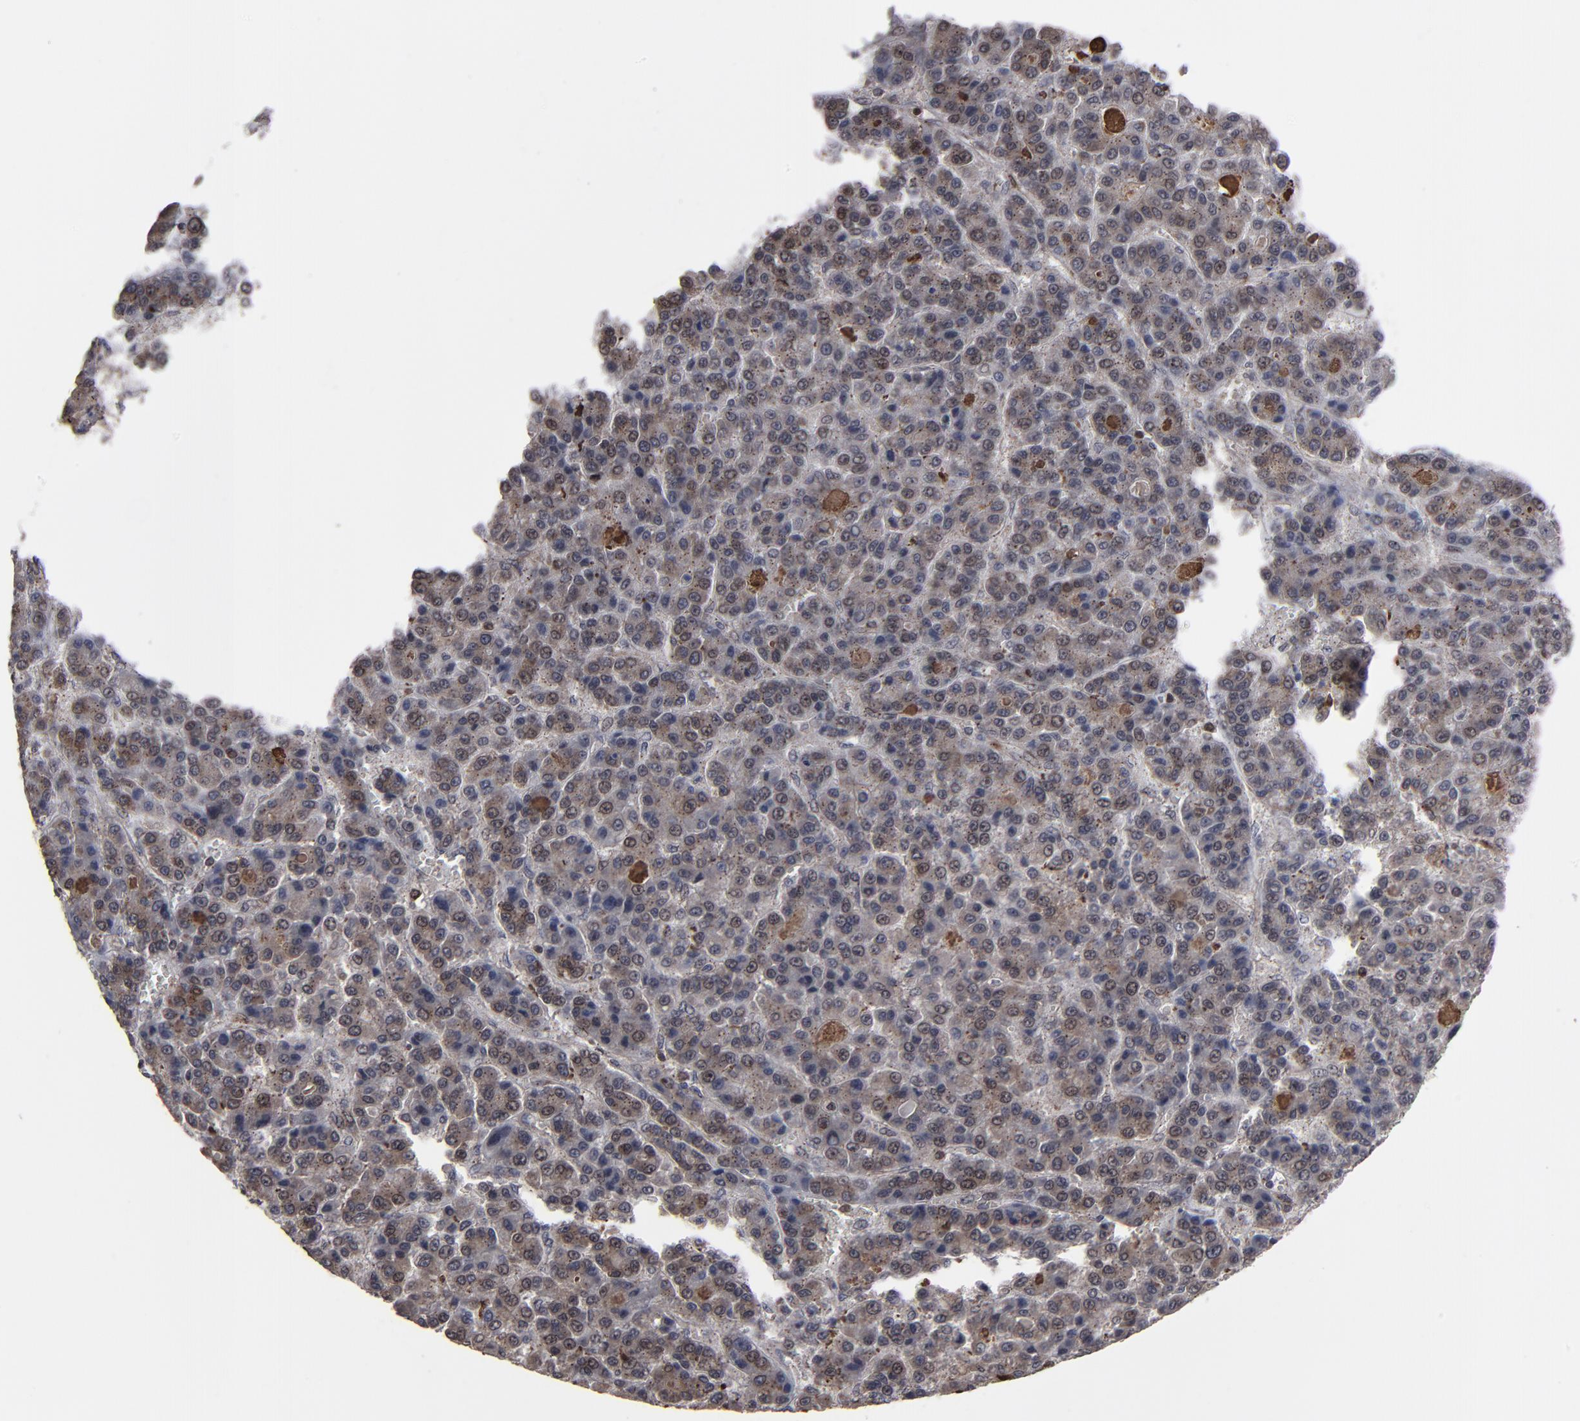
{"staining": {"intensity": "weak", "quantity": ">75%", "location": "cytoplasmic/membranous,nuclear"}, "tissue": "liver cancer", "cell_type": "Tumor cells", "image_type": "cancer", "snomed": [{"axis": "morphology", "description": "Carcinoma, Hepatocellular, NOS"}, {"axis": "topography", "description": "Liver"}], "caption": "Tumor cells reveal weak cytoplasmic/membranous and nuclear expression in approximately >75% of cells in liver cancer (hepatocellular carcinoma).", "gene": "KIAA2026", "patient": {"sex": "male", "age": 70}}